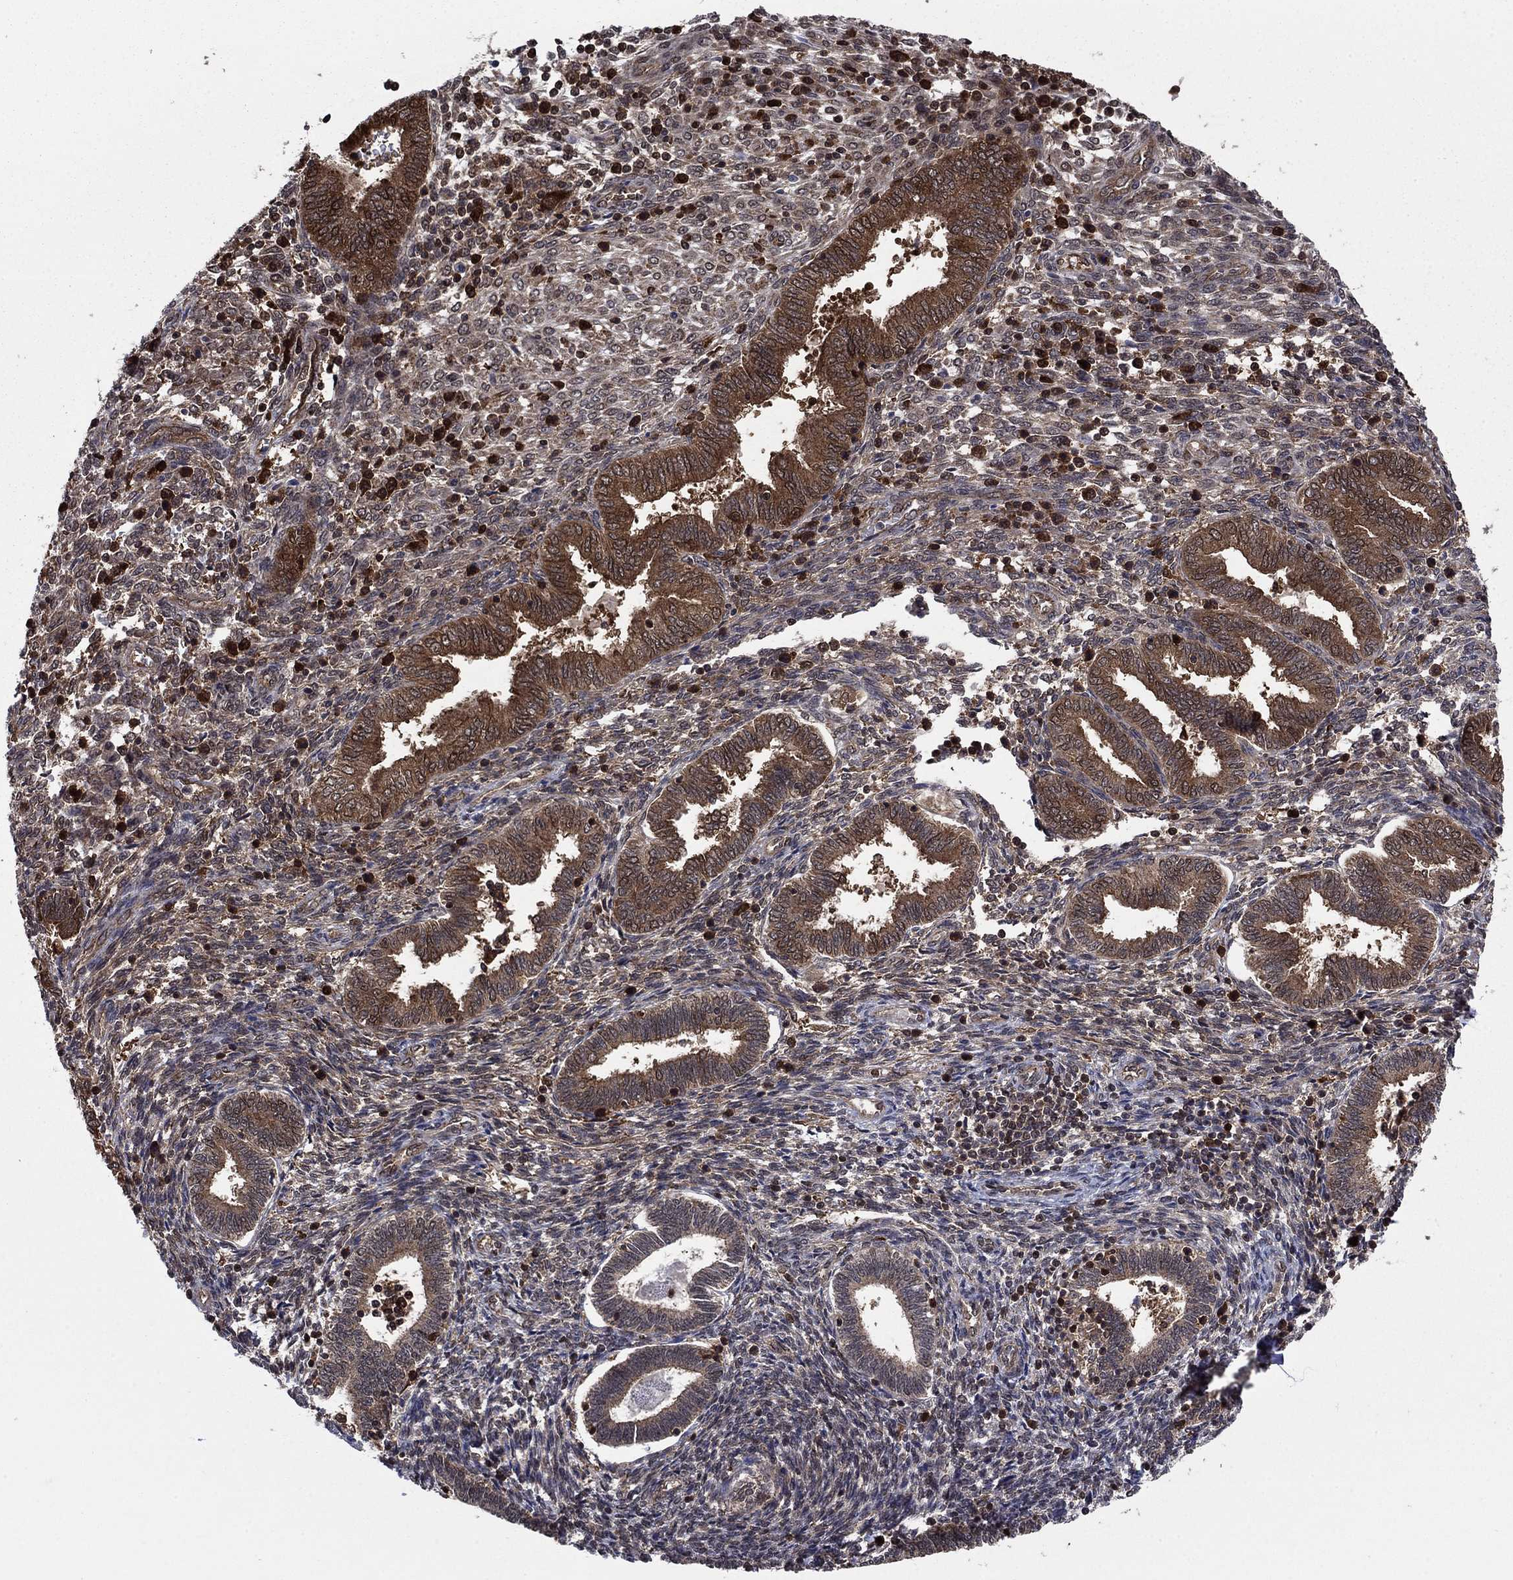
{"staining": {"intensity": "negative", "quantity": "none", "location": "none"}, "tissue": "endometrium", "cell_type": "Cells in endometrial stroma", "image_type": "normal", "snomed": [{"axis": "morphology", "description": "Normal tissue, NOS"}, {"axis": "topography", "description": "Endometrium"}], "caption": "This is an immunohistochemistry (IHC) micrograph of normal endometrium. There is no staining in cells in endometrial stroma.", "gene": "CACYBP", "patient": {"sex": "female", "age": 42}}